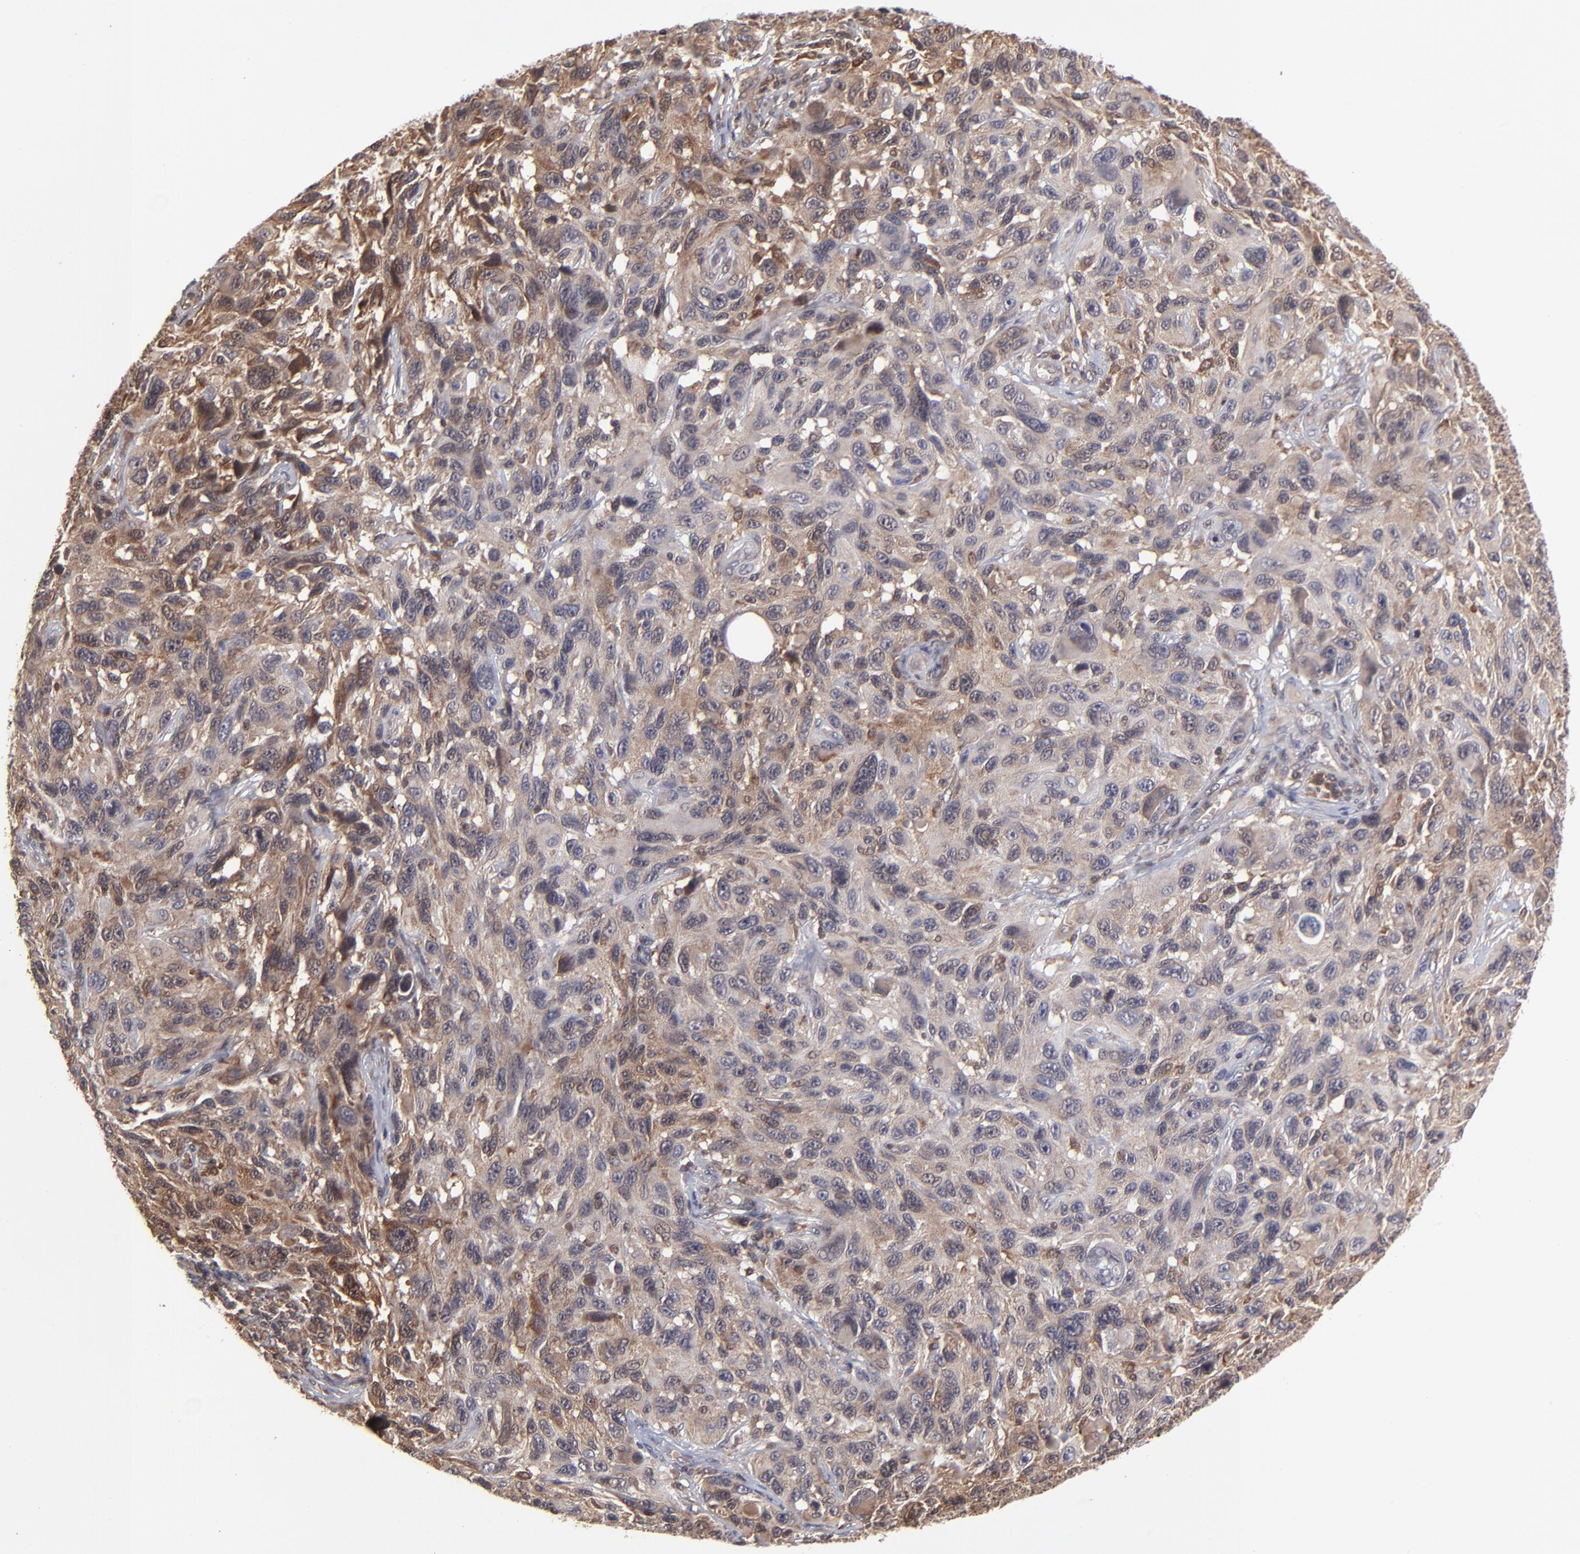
{"staining": {"intensity": "moderate", "quantity": ">75%", "location": "cytoplasmic/membranous"}, "tissue": "melanoma", "cell_type": "Tumor cells", "image_type": "cancer", "snomed": [{"axis": "morphology", "description": "Malignant melanoma, NOS"}, {"axis": "topography", "description": "Skin"}], "caption": "This histopathology image demonstrates immunohistochemistry staining of malignant melanoma, with medium moderate cytoplasmic/membranous positivity in approximately >75% of tumor cells.", "gene": "UBE2L6", "patient": {"sex": "male", "age": 53}}